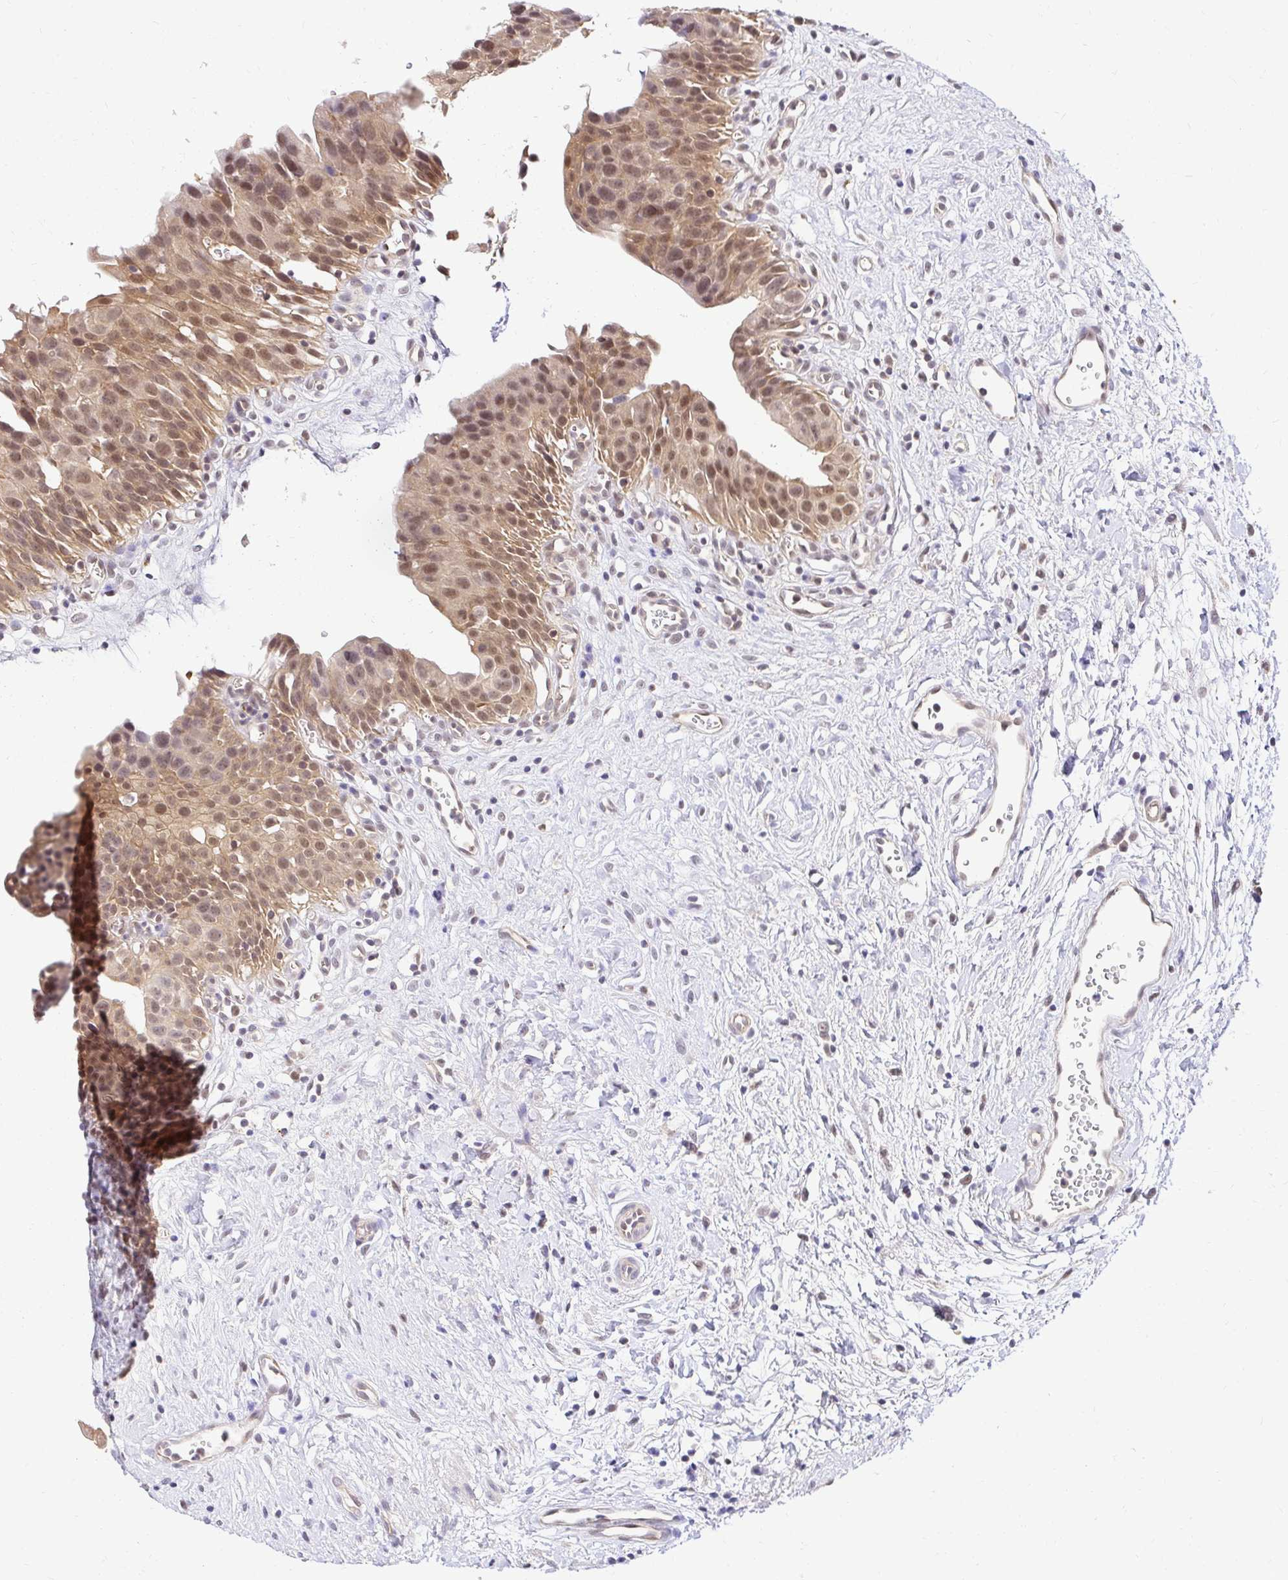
{"staining": {"intensity": "moderate", "quantity": ">75%", "location": "cytoplasmic/membranous,nuclear"}, "tissue": "urinary bladder", "cell_type": "Urothelial cells", "image_type": "normal", "snomed": [{"axis": "morphology", "description": "Normal tissue, NOS"}, {"axis": "topography", "description": "Urinary bladder"}], "caption": "A photomicrograph showing moderate cytoplasmic/membranous,nuclear expression in approximately >75% of urothelial cells in unremarkable urinary bladder, as visualized by brown immunohistochemical staining.", "gene": "PSMA4", "patient": {"sex": "male", "age": 51}}